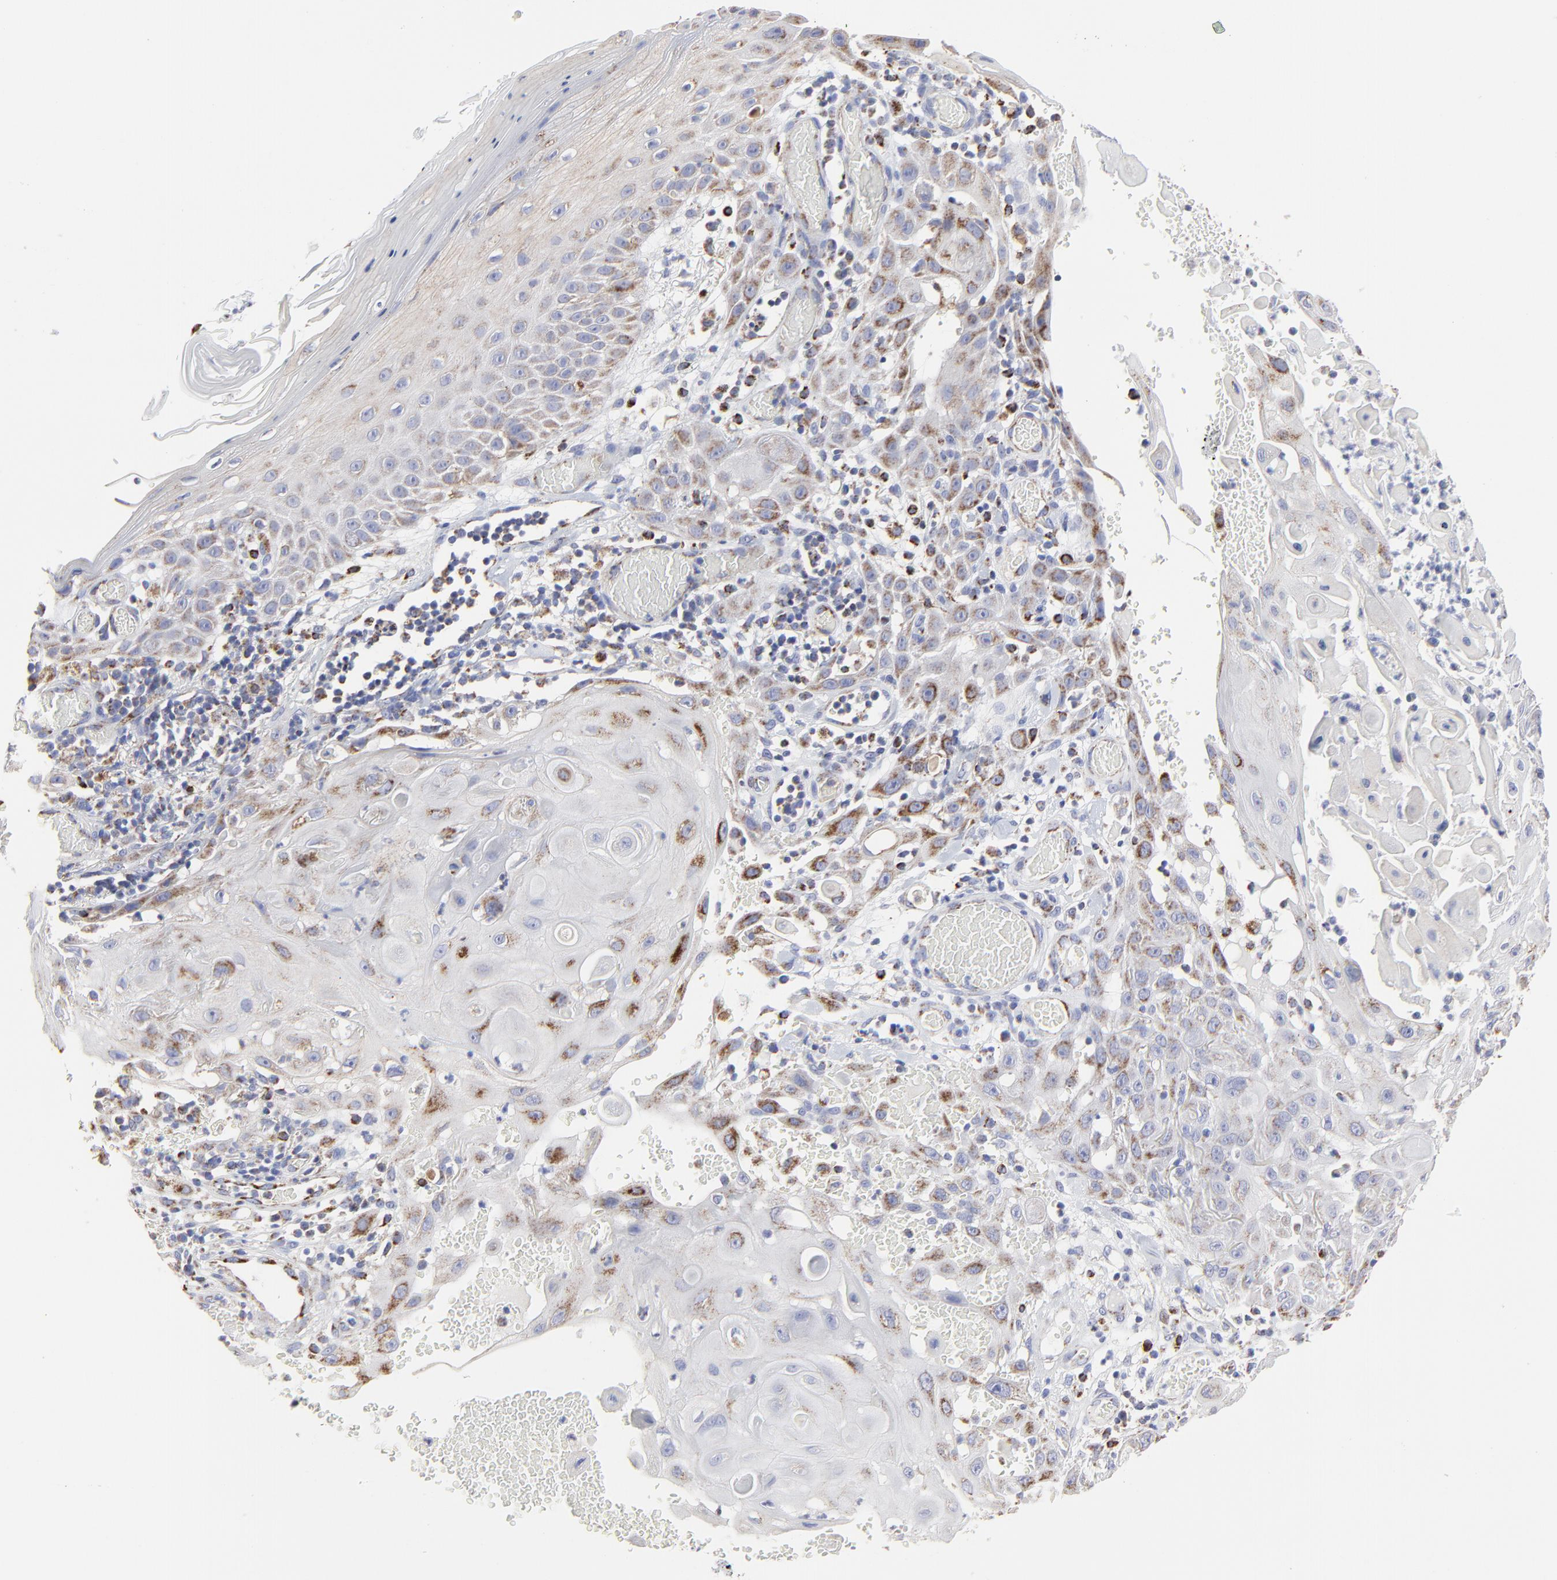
{"staining": {"intensity": "moderate", "quantity": "25%-75%", "location": "cytoplasmic/membranous"}, "tissue": "skin cancer", "cell_type": "Tumor cells", "image_type": "cancer", "snomed": [{"axis": "morphology", "description": "Squamous cell carcinoma, NOS"}, {"axis": "topography", "description": "Skin"}], "caption": "The micrograph exhibits a brown stain indicating the presence of a protein in the cytoplasmic/membranous of tumor cells in skin cancer. (IHC, brightfield microscopy, high magnification).", "gene": "PINK1", "patient": {"sex": "male", "age": 24}}